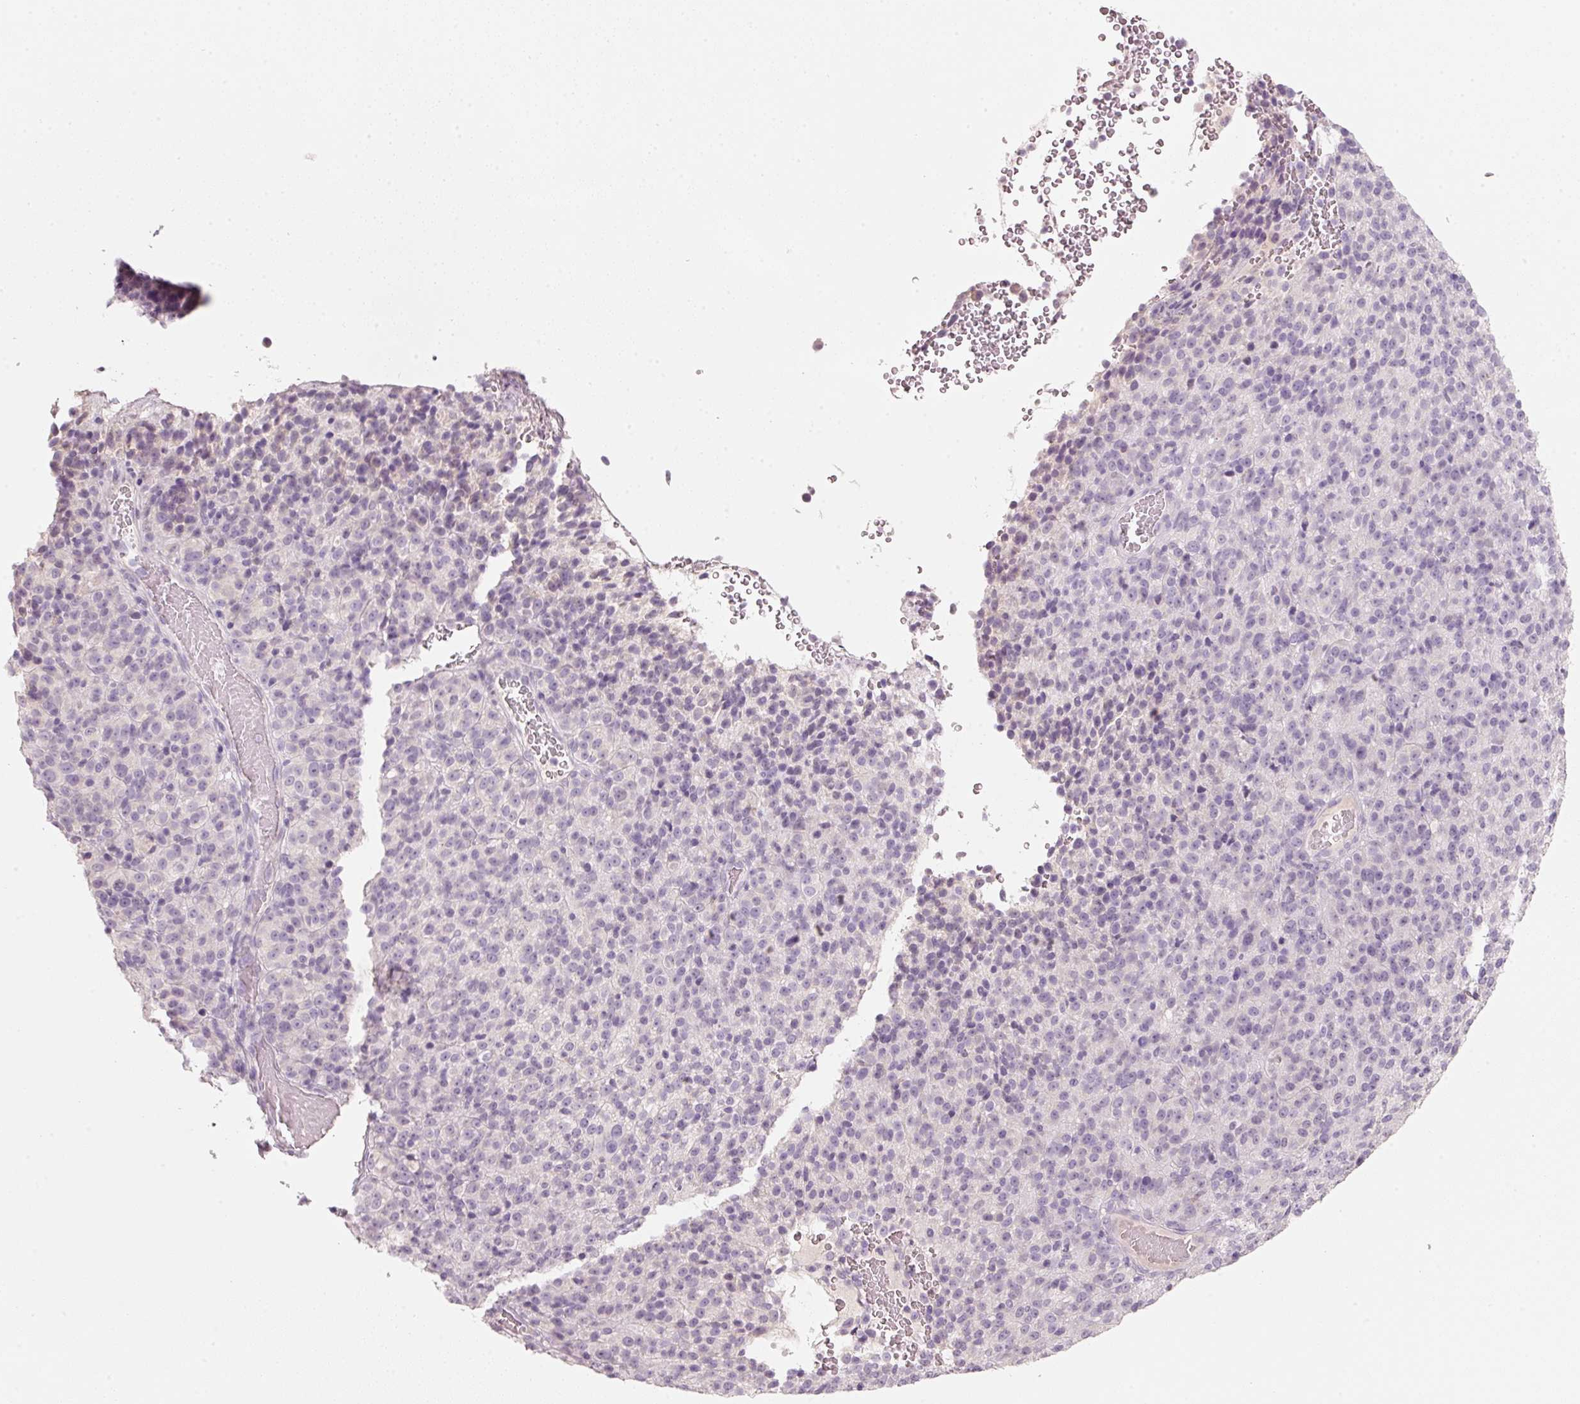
{"staining": {"intensity": "negative", "quantity": "none", "location": "none"}, "tissue": "melanoma", "cell_type": "Tumor cells", "image_type": "cancer", "snomed": [{"axis": "morphology", "description": "Malignant melanoma, Metastatic site"}, {"axis": "topography", "description": "Brain"}], "caption": "Protein analysis of melanoma shows no significant expression in tumor cells.", "gene": "STEAP1", "patient": {"sex": "female", "age": 56}}